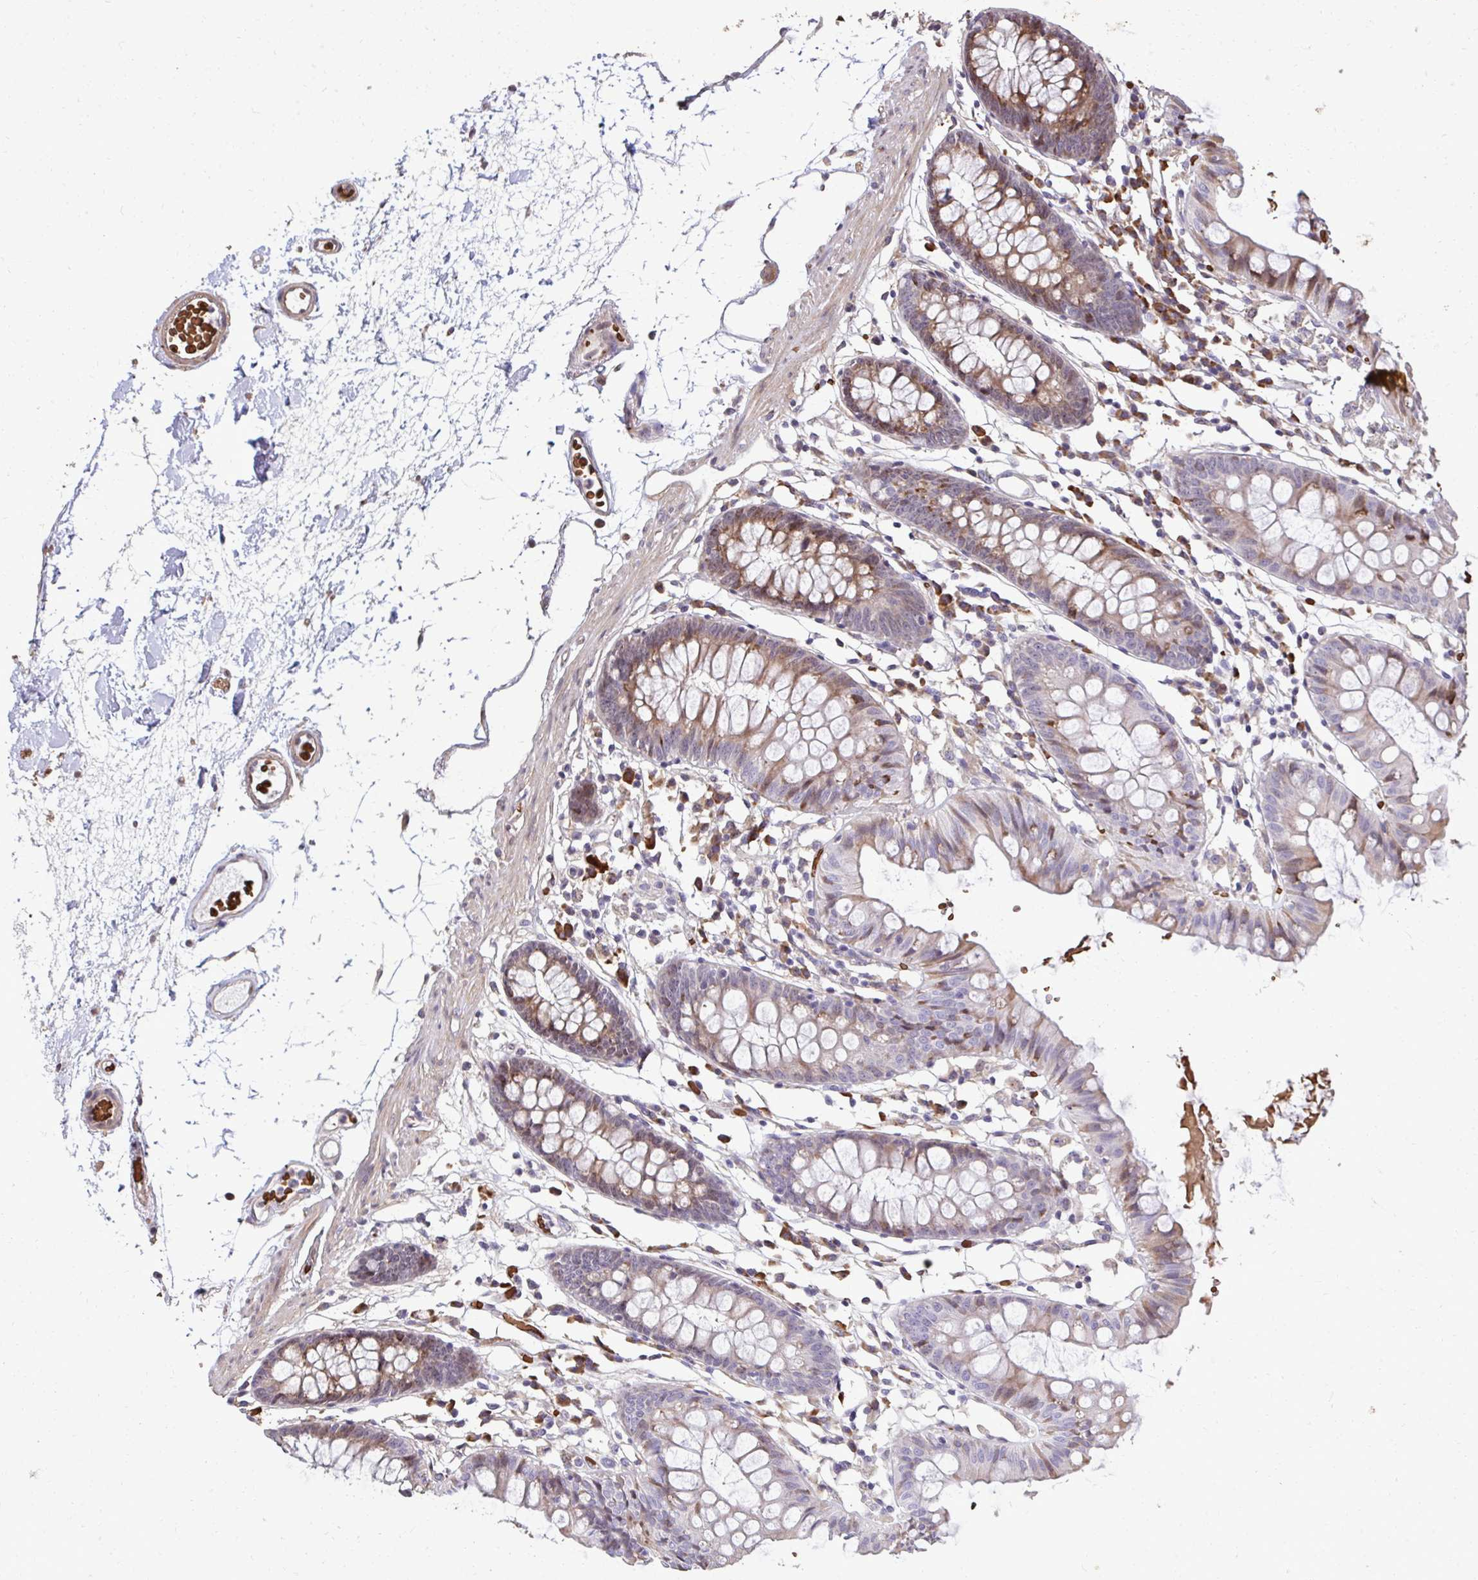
{"staining": {"intensity": "weak", "quantity": "25%-75%", "location": "cytoplasmic/membranous"}, "tissue": "colon", "cell_type": "Endothelial cells", "image_type": "normal", "snomed": [{"axis": "morphology", "description": "Normal tissue, NOS"}, {"axis": "topography", "description": "Colon"}], "caption": "Immunohistochemistry (DAB) staining of normal colon demonstrates weak cytoplasmic/membranous protein expression in about 25%-75% of endothelial cells. Nuclei are stained in blue.", "gene": "FIBCD1", "patient": {"sex": "female", "age": 84}}